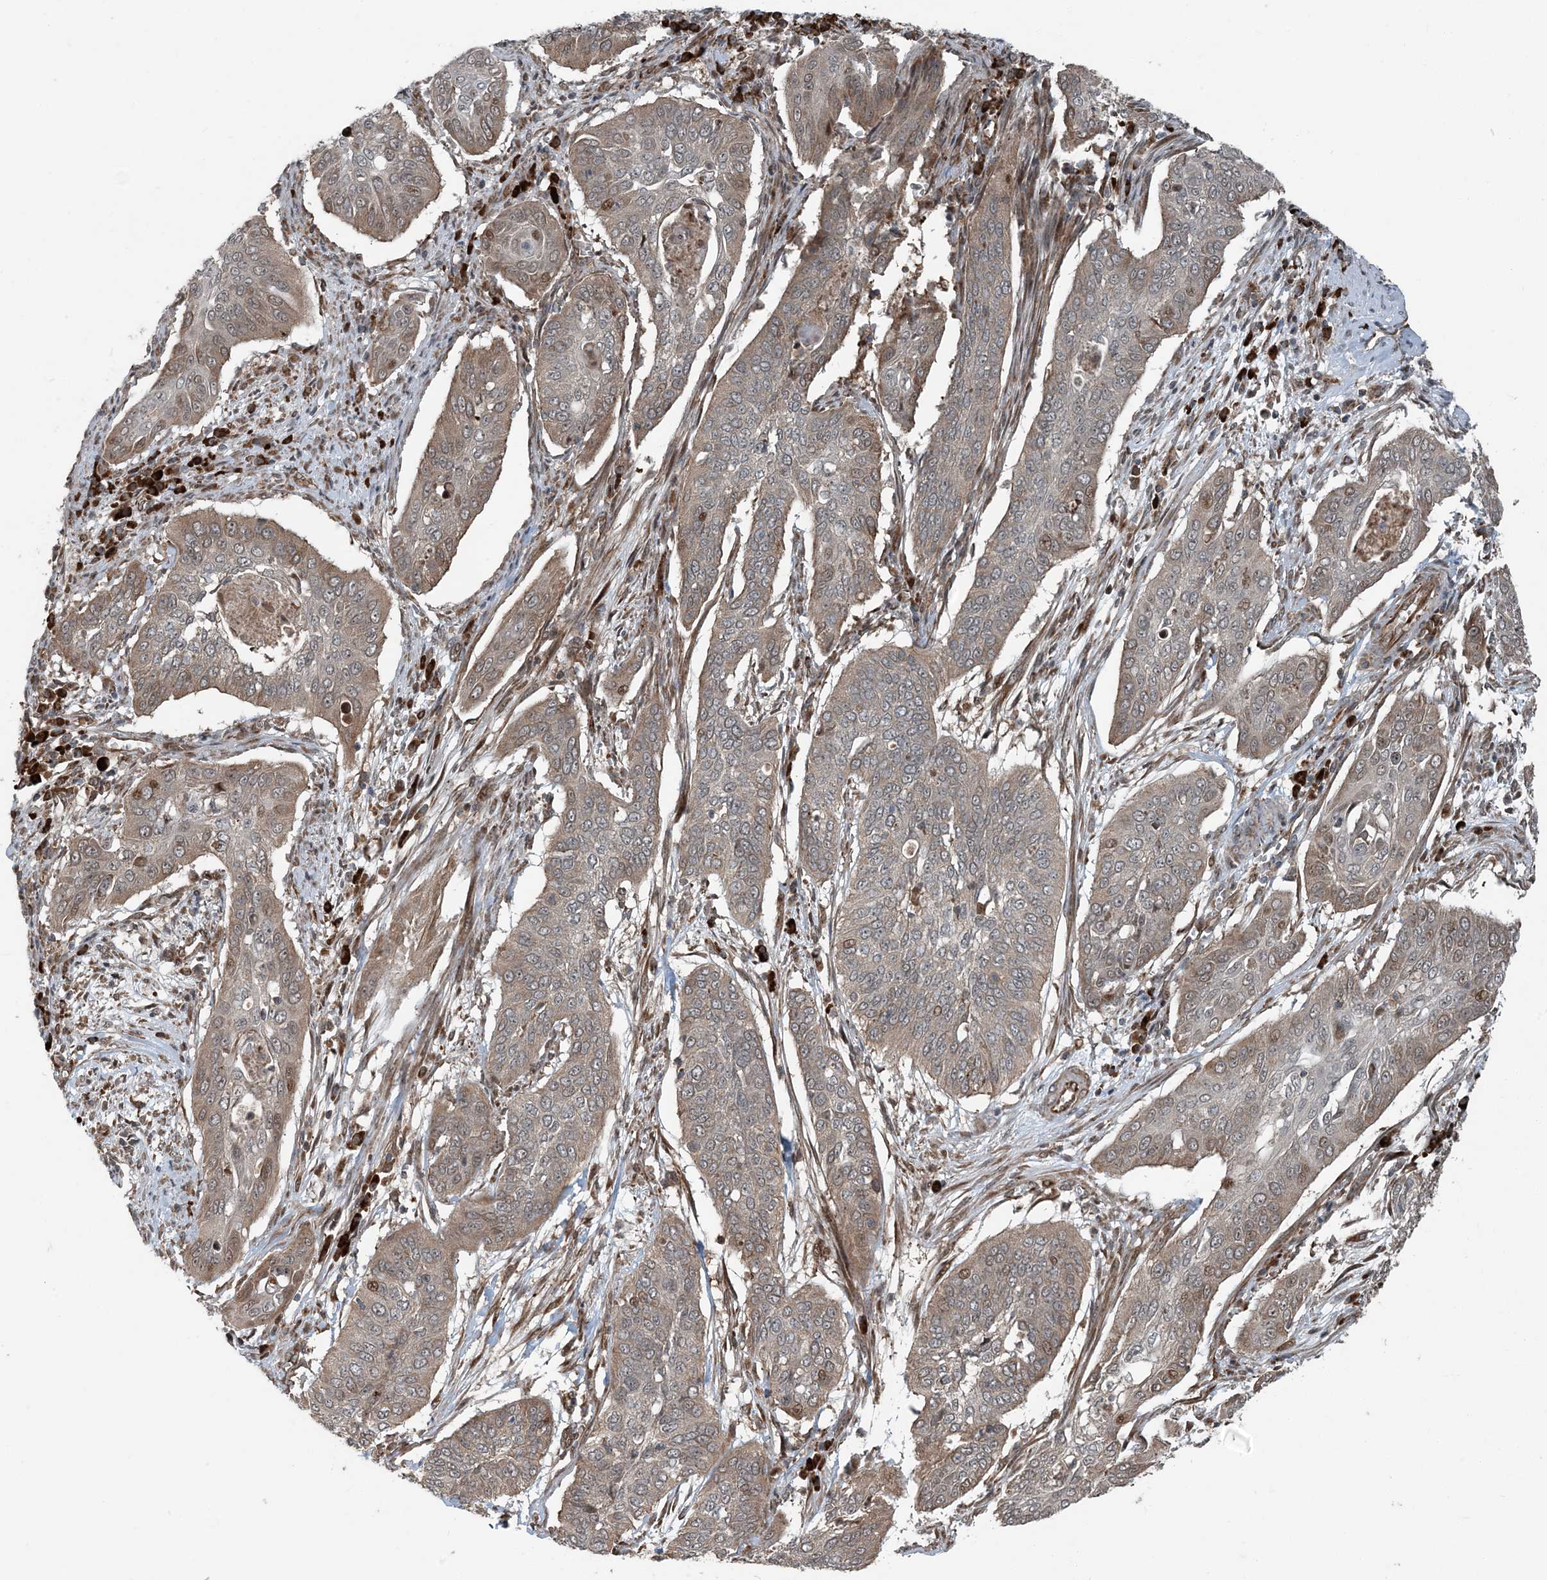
{"staining": {"intensity": "moderate", "quantity": "25%-75%", "location": "cytoplasmic/membranous,nuclear"}, "tissue": "cervical cancer", "cell_type": "Tumor cells", "image_type": "cancer", "snomed": [{"axis": "morphology", "description": "Squamous cell carcinoma, NOS"}, {"axis": "topography", "description": "Cervix"}], "caption": "IHC of cervical cancer displays medium levels of moderate cytoplasmic/membranous and nuclear expression in about 25%-75% of tumor cells.", "gene": "EDEM2", "patient": {"sex": "female", "age": 39}}